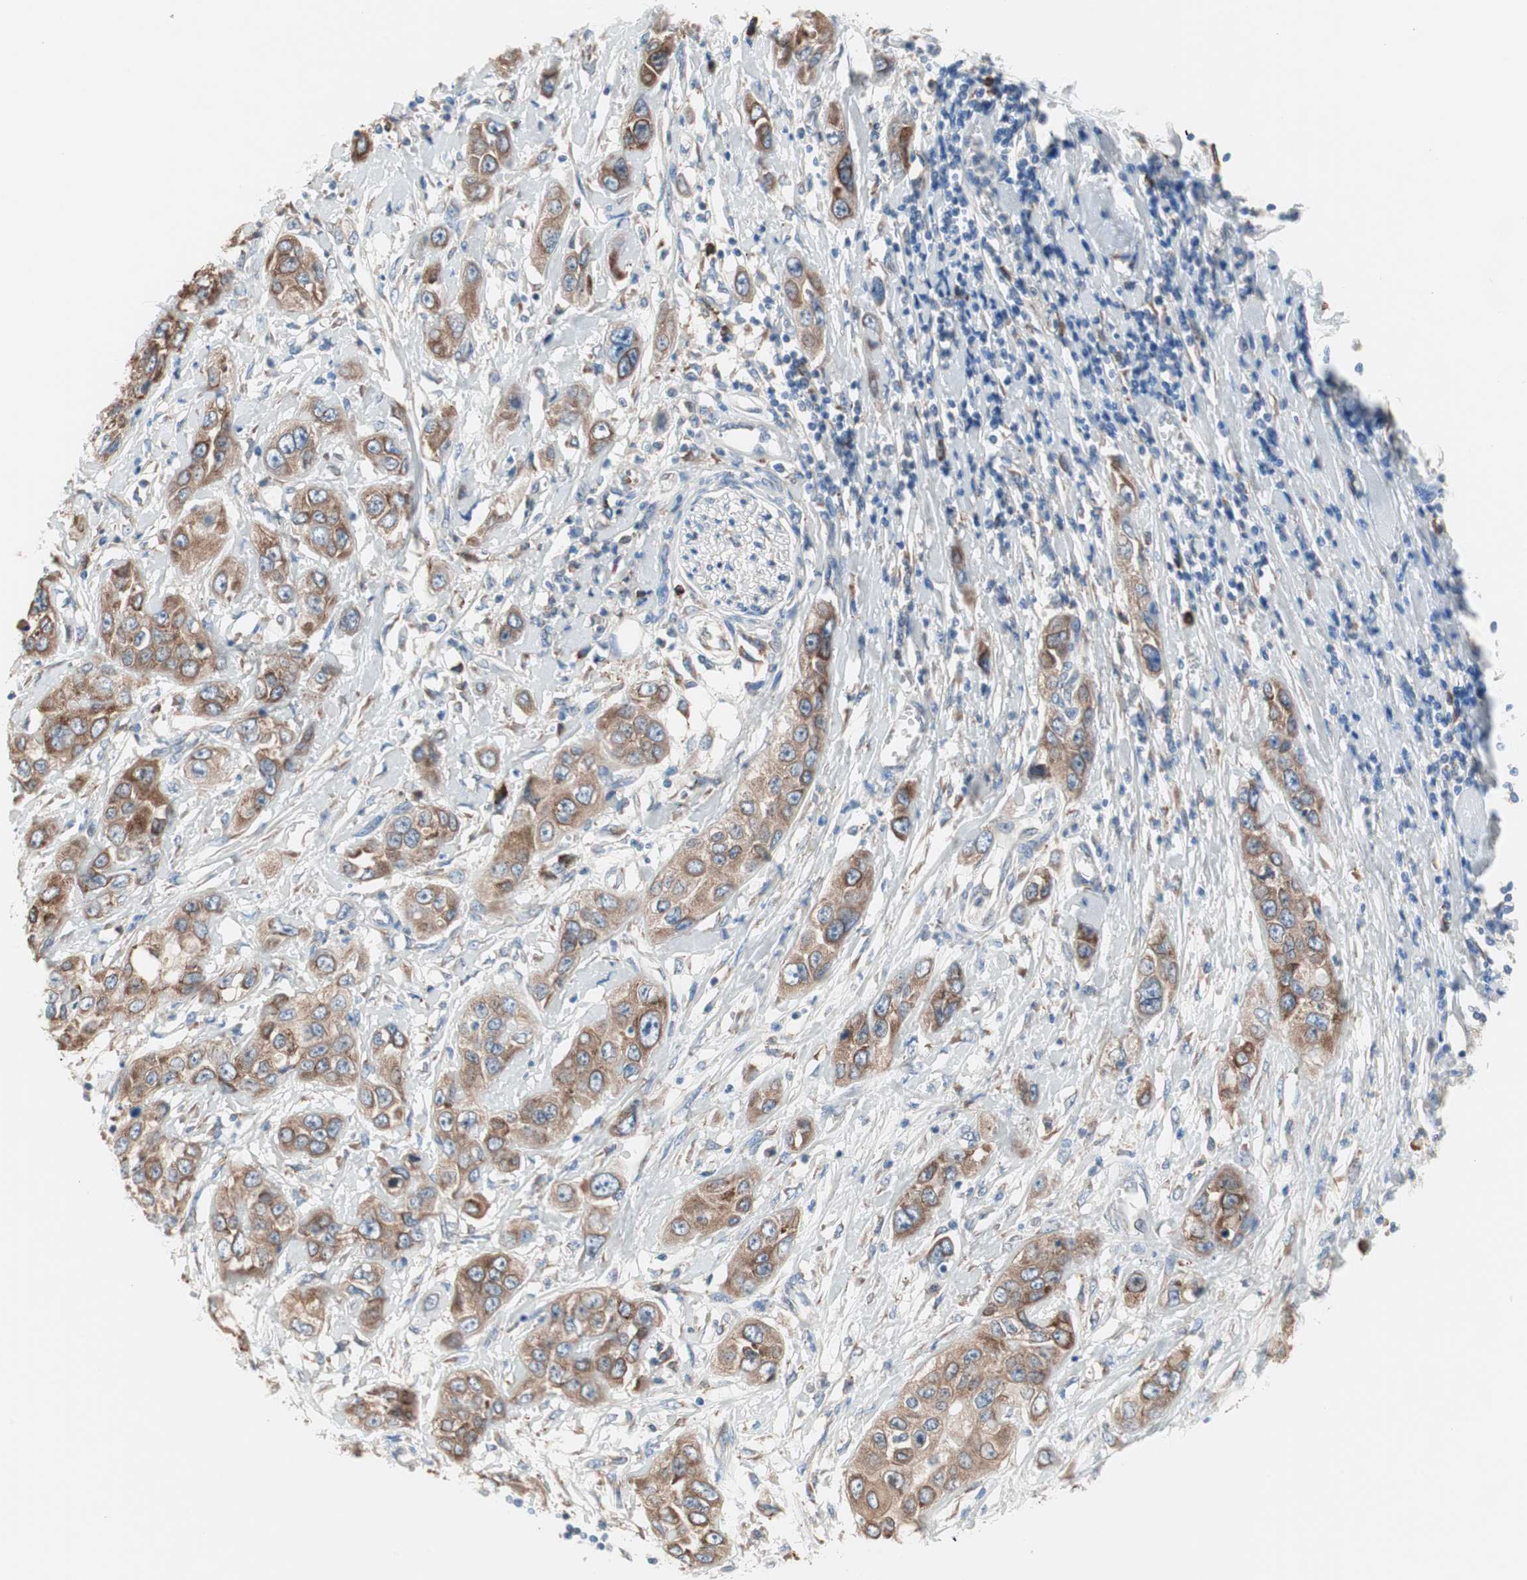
{"staining": {"intensity": "moderate", "quantity": ">75%", "location": "cytoplasmic/membranous"}, "tissue": "pancreatic cancer", "cell_type": "Tumor cells", "image_type": "cancer", "snomed": [{"axis": "morphology", "description": "Adenocarcinoma, NOS"}, {"axis": "topography", "description": "Pancreas"}], "caption": "A medium amount of moderate cytoplasmic/membranous staining is identified in about >75% of tumor cells in pancreatic cancer tissue.", "gene": "SLC27A4", "patient": {"sex": "female", "age": 70}}